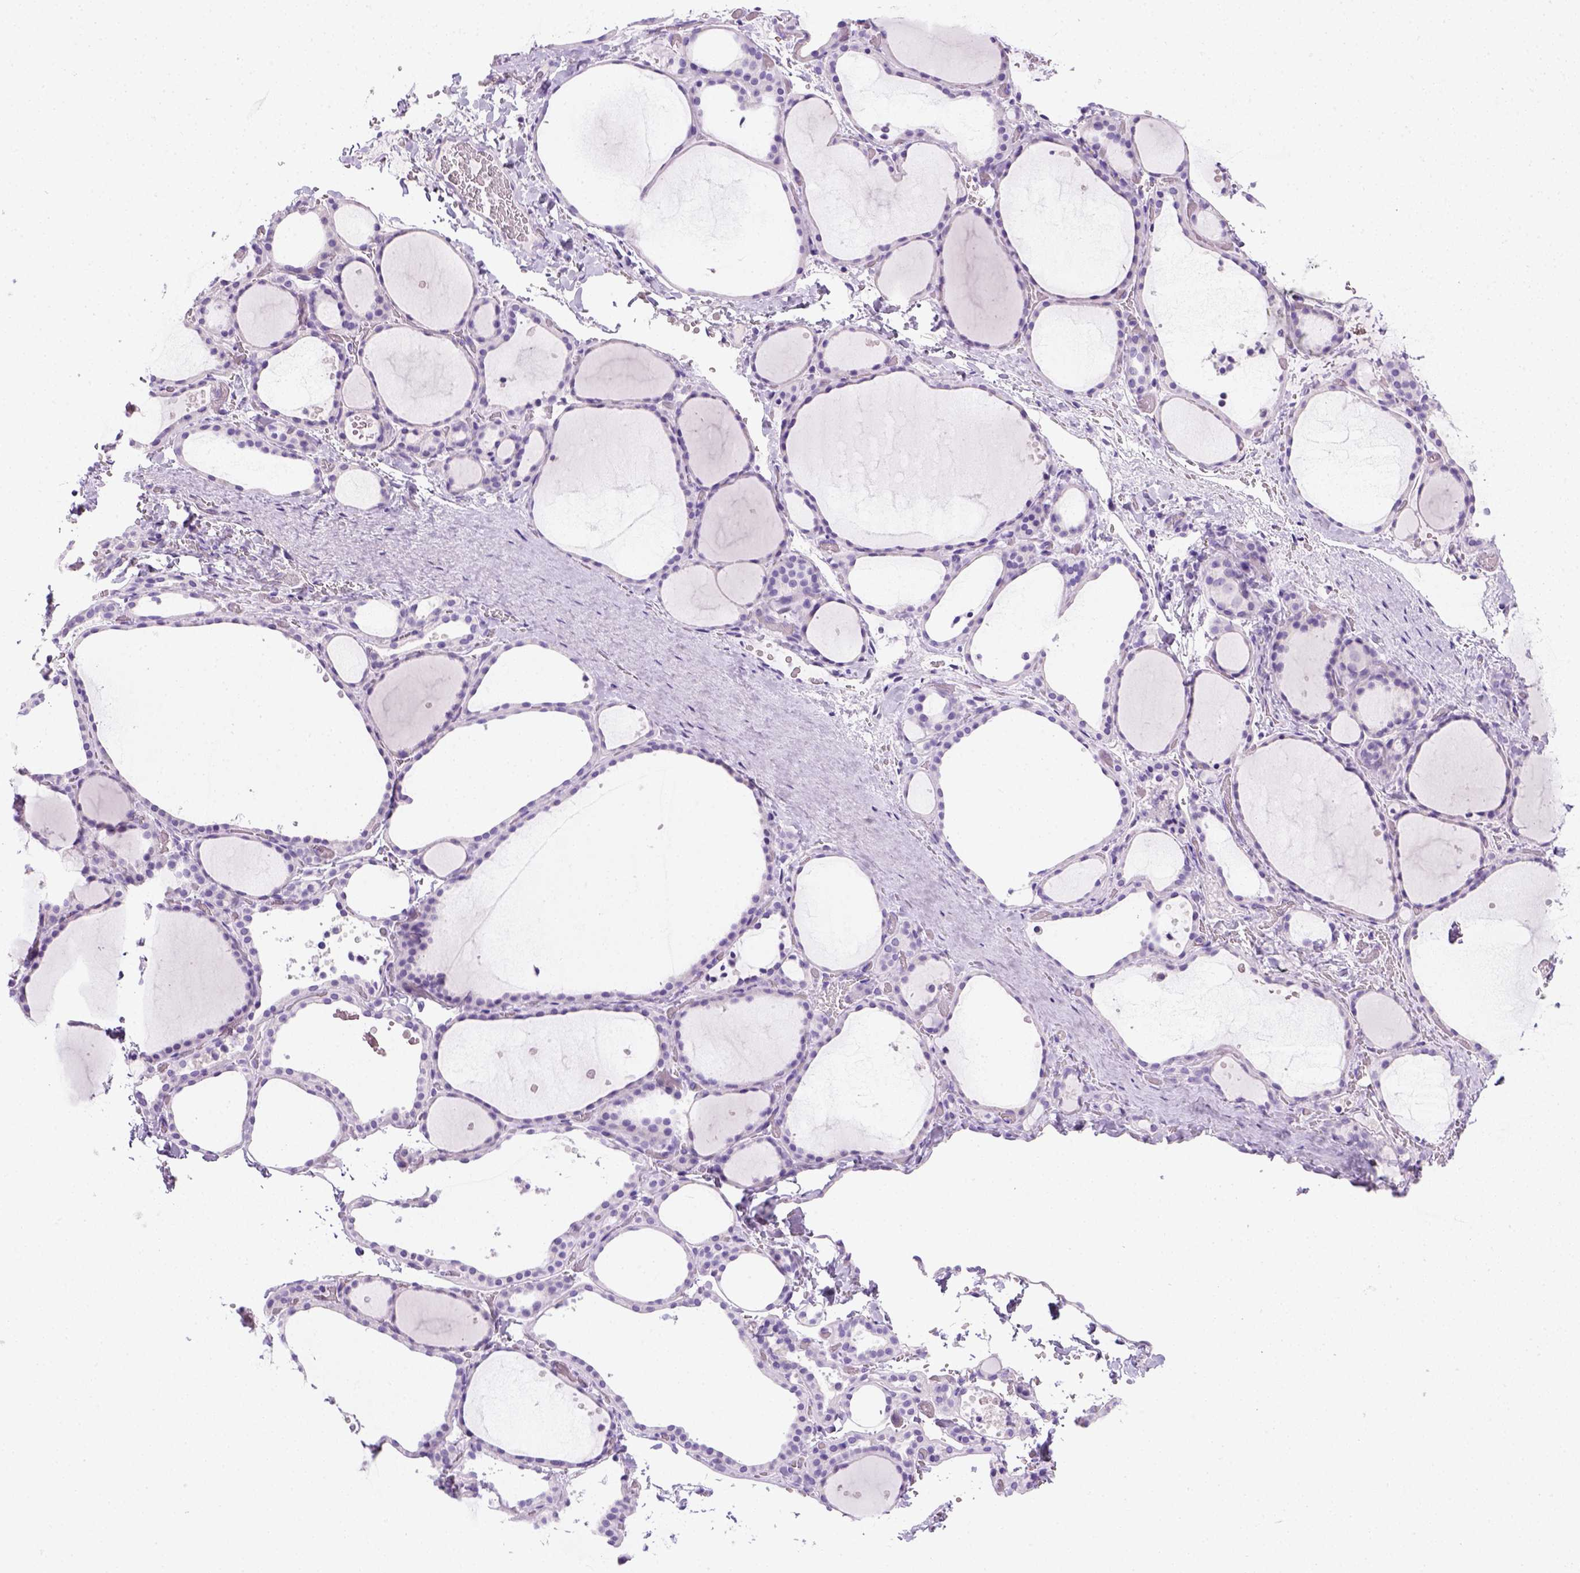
{"staining": {"intensity": "negative", "quantity": "none", "location": "none"}, "tissue": "thyroid gland", "cell_type": "Glandular cells", "image_type": "normal", "snomed": [{"axis": "morphology", "description": "Normal tissue, NOS"}, {"axis": "topography", "description": "Thyroid gland"}], "caption": "Immunohistochemical staining of normal human thyroid gland displays no significant expression in glandular cells. (DAB IHC visualized using brightfield microscopy, high magnification).", "gene": "KRT71", "patient": {"sex": "female", "age": 36}}